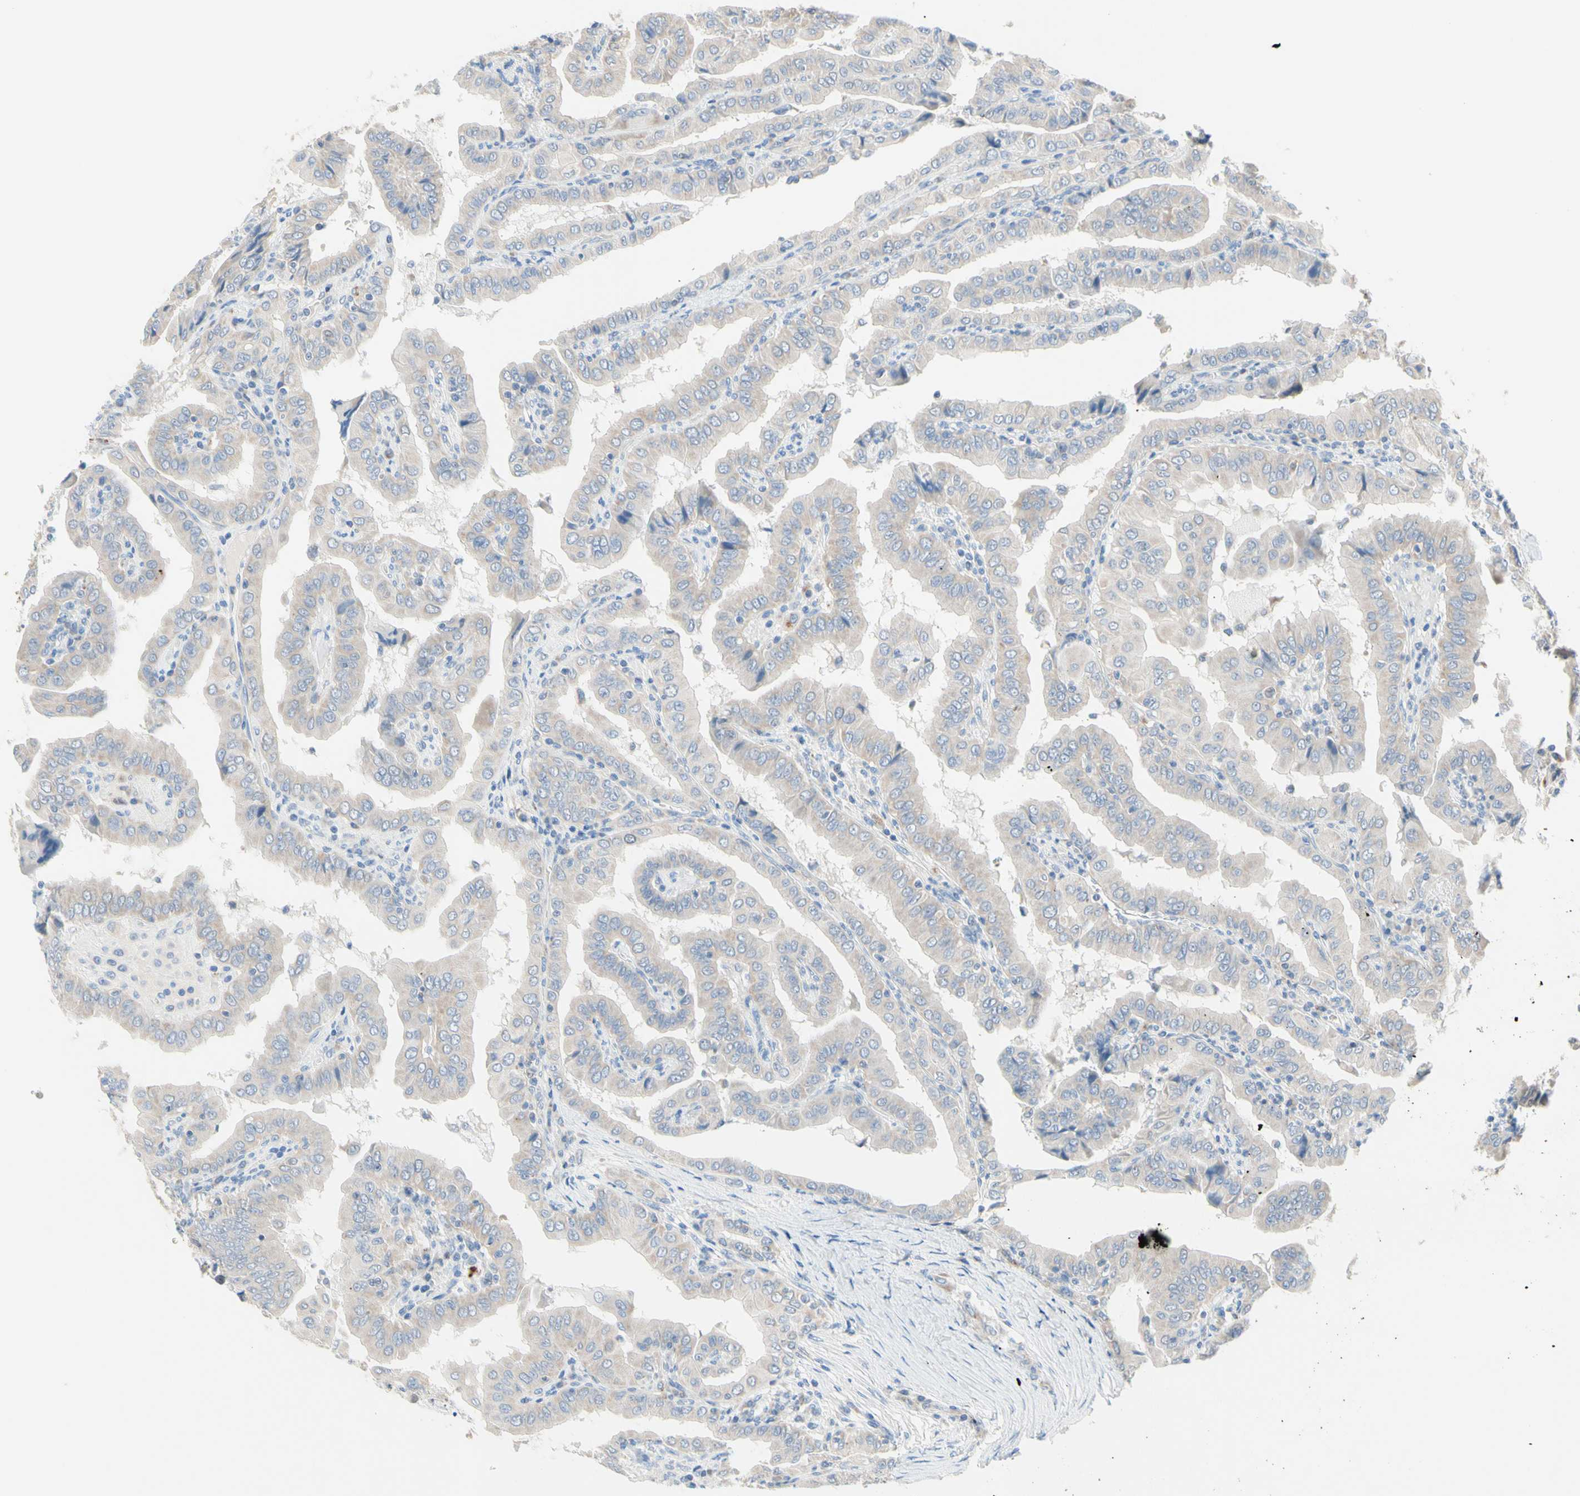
{"staining": {"intensity": "weak", "quantity": ">75%", "location": "cytoplasmic/membranous"}, "tissue": "thyroid cancer", "cell_type": "Tumor cells", "image_type": "cancer", "snomed": [{"axis": "morphology", "description": "Papillary adenocarcinoma, NOS"}, {"axis": "topography", "description": "Thyroid gland"}], "caption": "An image of human papillary adenocarcinoma (thyroid) stained for a protein displays weak cytoplasmic/membranous brown staining in tumor cells. Using DAB (3,3'-diaminobenzidine) (brown) and hematoxylin (blue) stains, captured at high magnification using brightfield microscopy.", "gene": "MFF", "patient": {"sex": "male", "age": 33}}